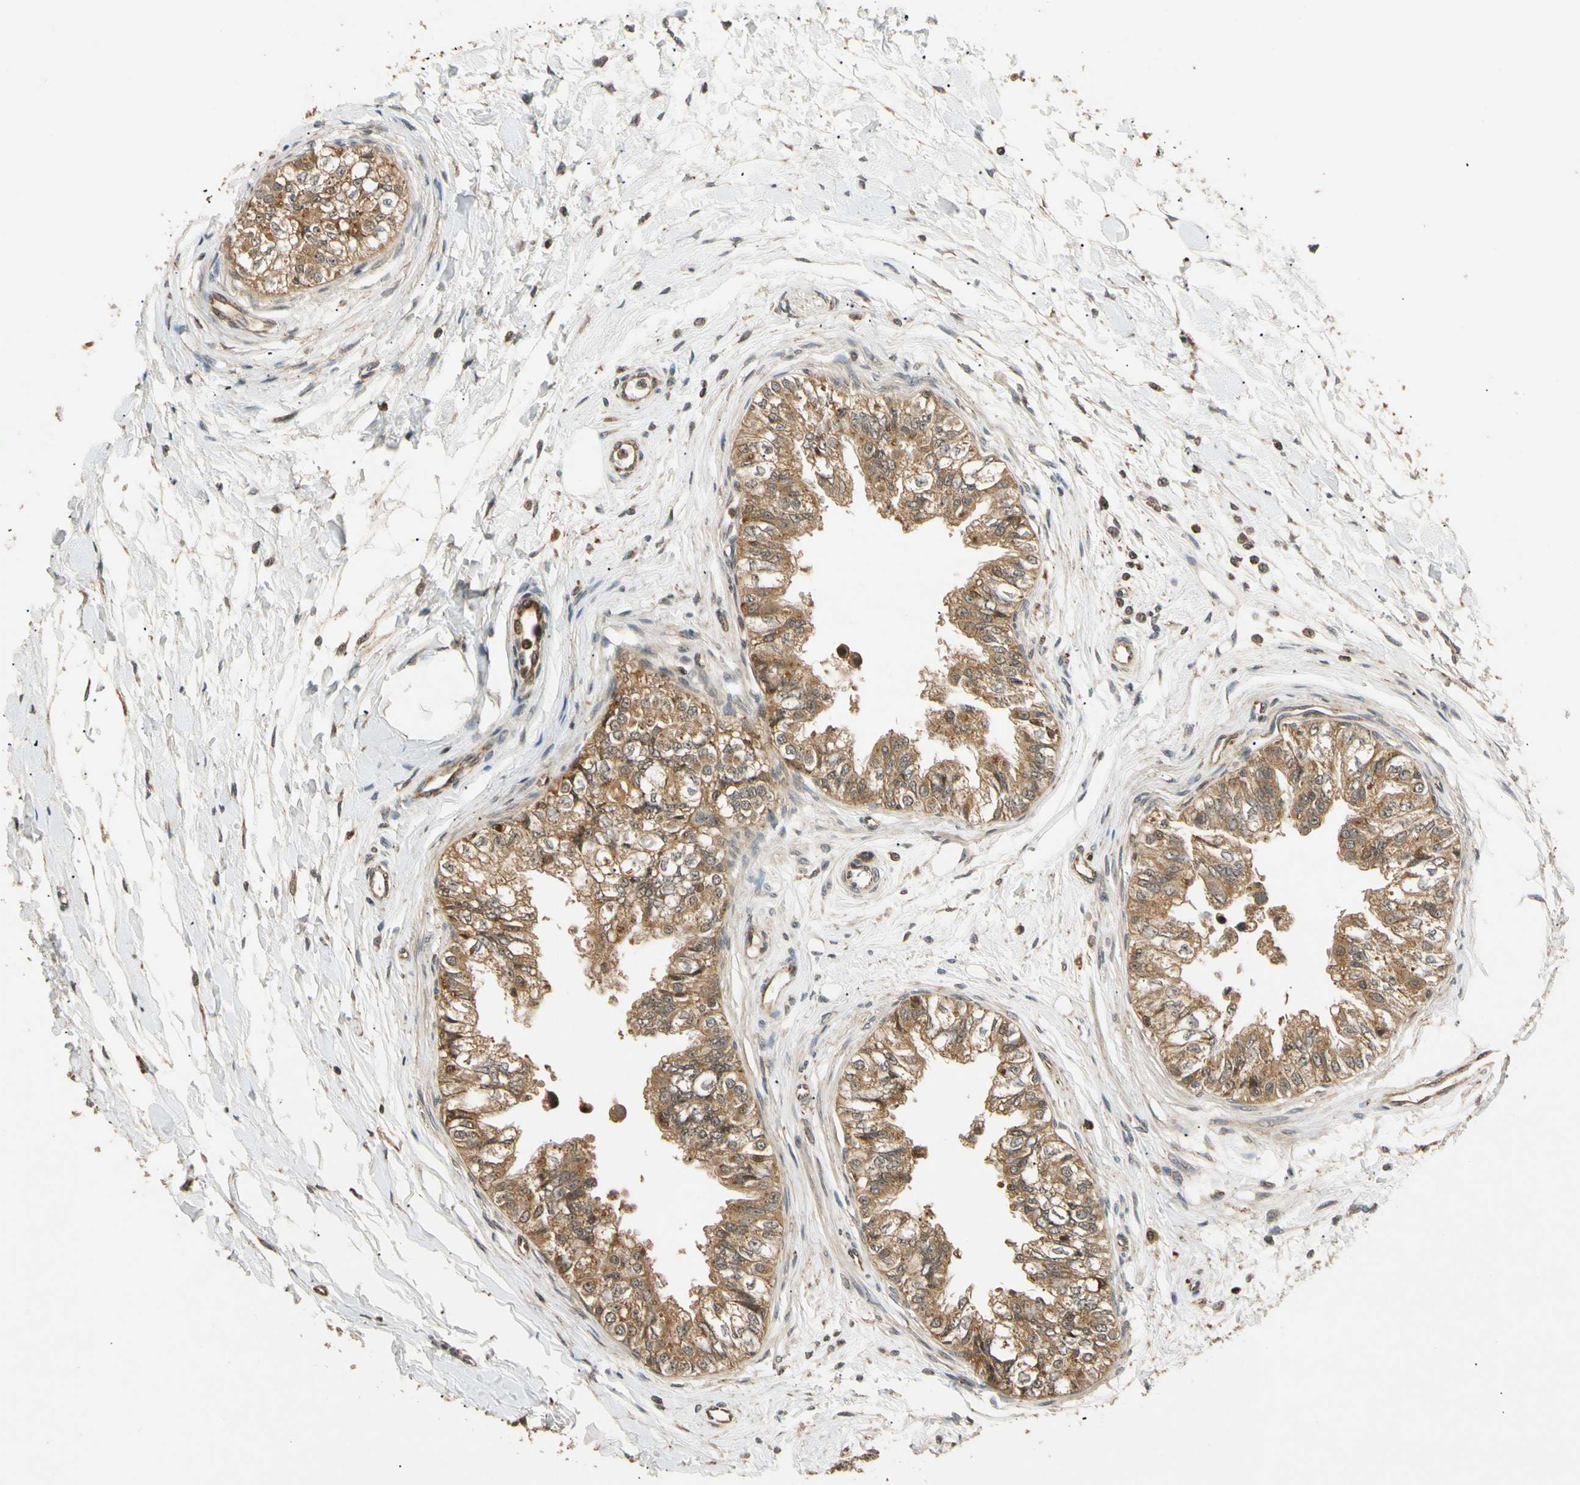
{"staining": {"intensity": "moderate", "quantity": ">75%", "location": "cytoplasmic/membranous"}, "tissue": "epididymis", "cell_type": "Glandular cells", "image_type": "normal", "snomed": [{"axis": "morphology", "description": "Normal tissue, NOS"}, {"axis": "morphology", "description": "Adenocarcinoma, metastatic, NOS"}, {"axis": "topography", "description": "Testis"}, {"axis": "topography", "description": "Epididymis"}], "caption": "An IHC histopathology image of unremarkable tissue is shown. Protein staining in brown labels moderate cytoplasmic/membranous positivity in epididymis within glandular cells.", "gene": "MRPS22", "patient": {"sex": "male", "age": 26}}